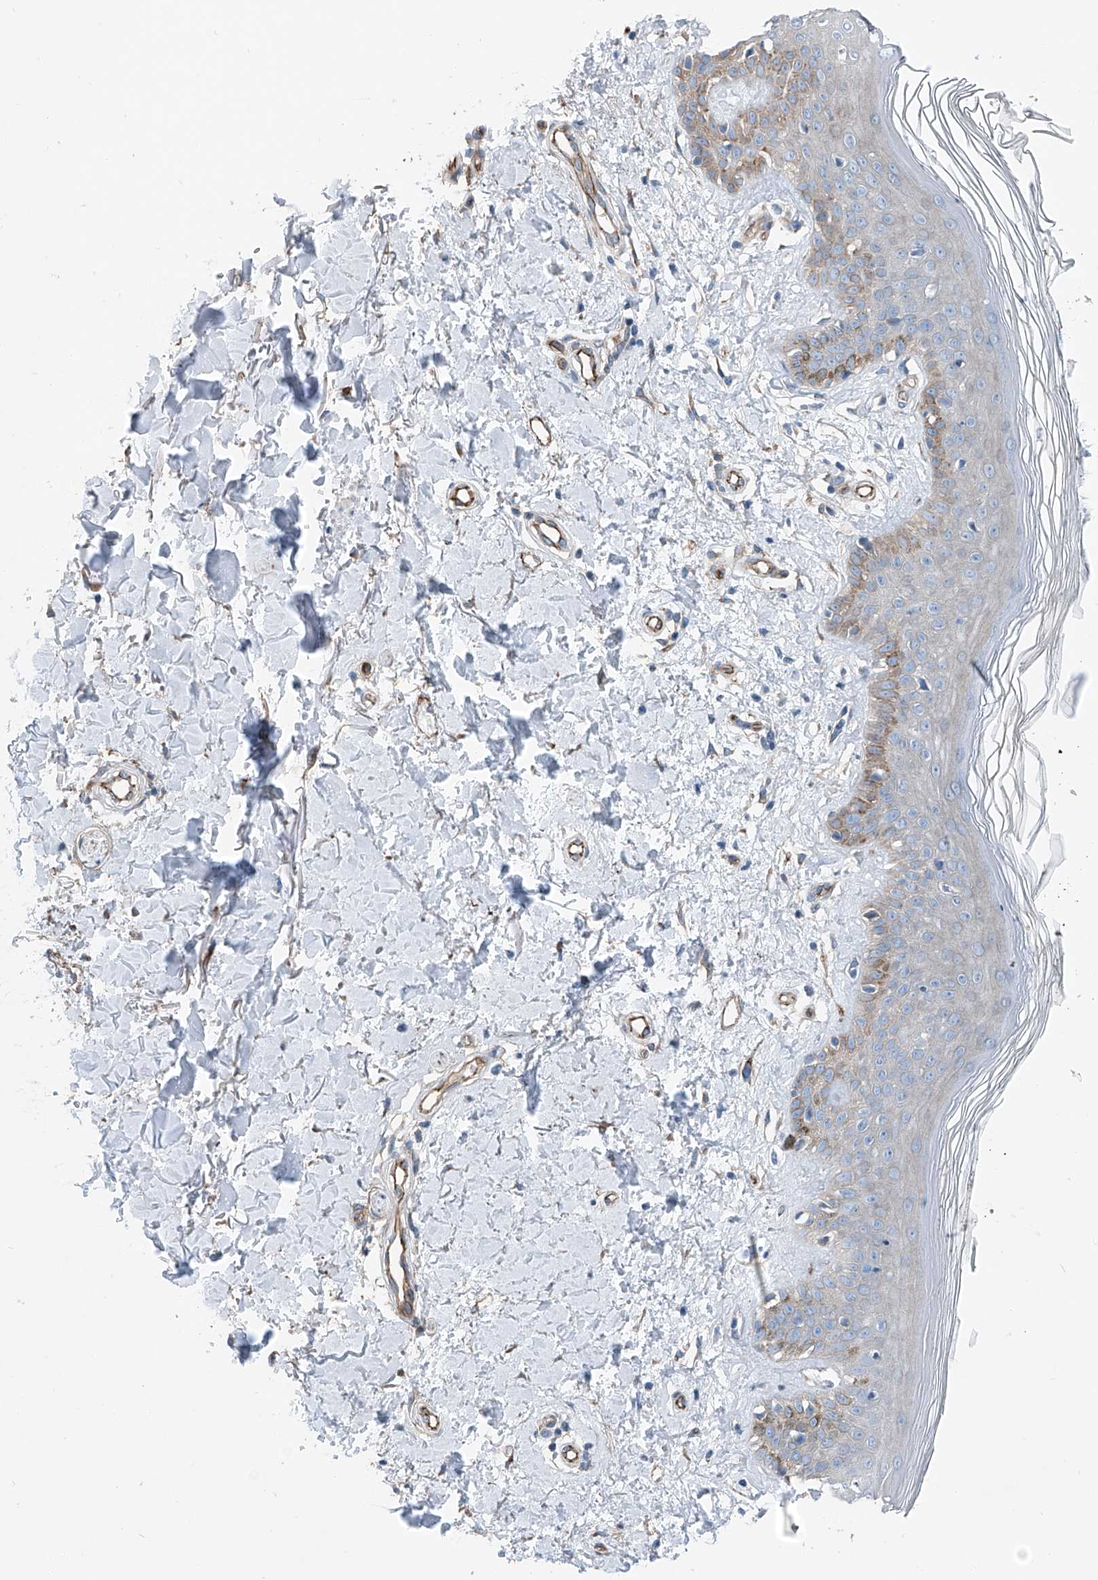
{"staining": {"intensity": "moderate", "quantity": ">75%", "location": "cytoplasmic/membranous"}, "tissue": "skin", "cell_type": "Fibroblasts", "image_type": "normal", "snomed": [{"axis": "morphology", "description": "Normal tissue, NOS"}, {"axis": "topography", "description": "Skin"}], "caption": "Immunohistochemistry (IHC) staining of unremarkable skin, which demonstrates medium levels of moderate cytoplasmic/membranous positivity in approximately >75% of fibroblasts indicating moderate cytoplasmic/membranous protein positivity. The staining was performed using DAB (3,3'-diaminobenzidine) (brown) for protein detection and nuclei were counterstained in hematoxylin (blue).", "gene": "THEMIS2", "patient": {"sex": "female", "age": 64}}